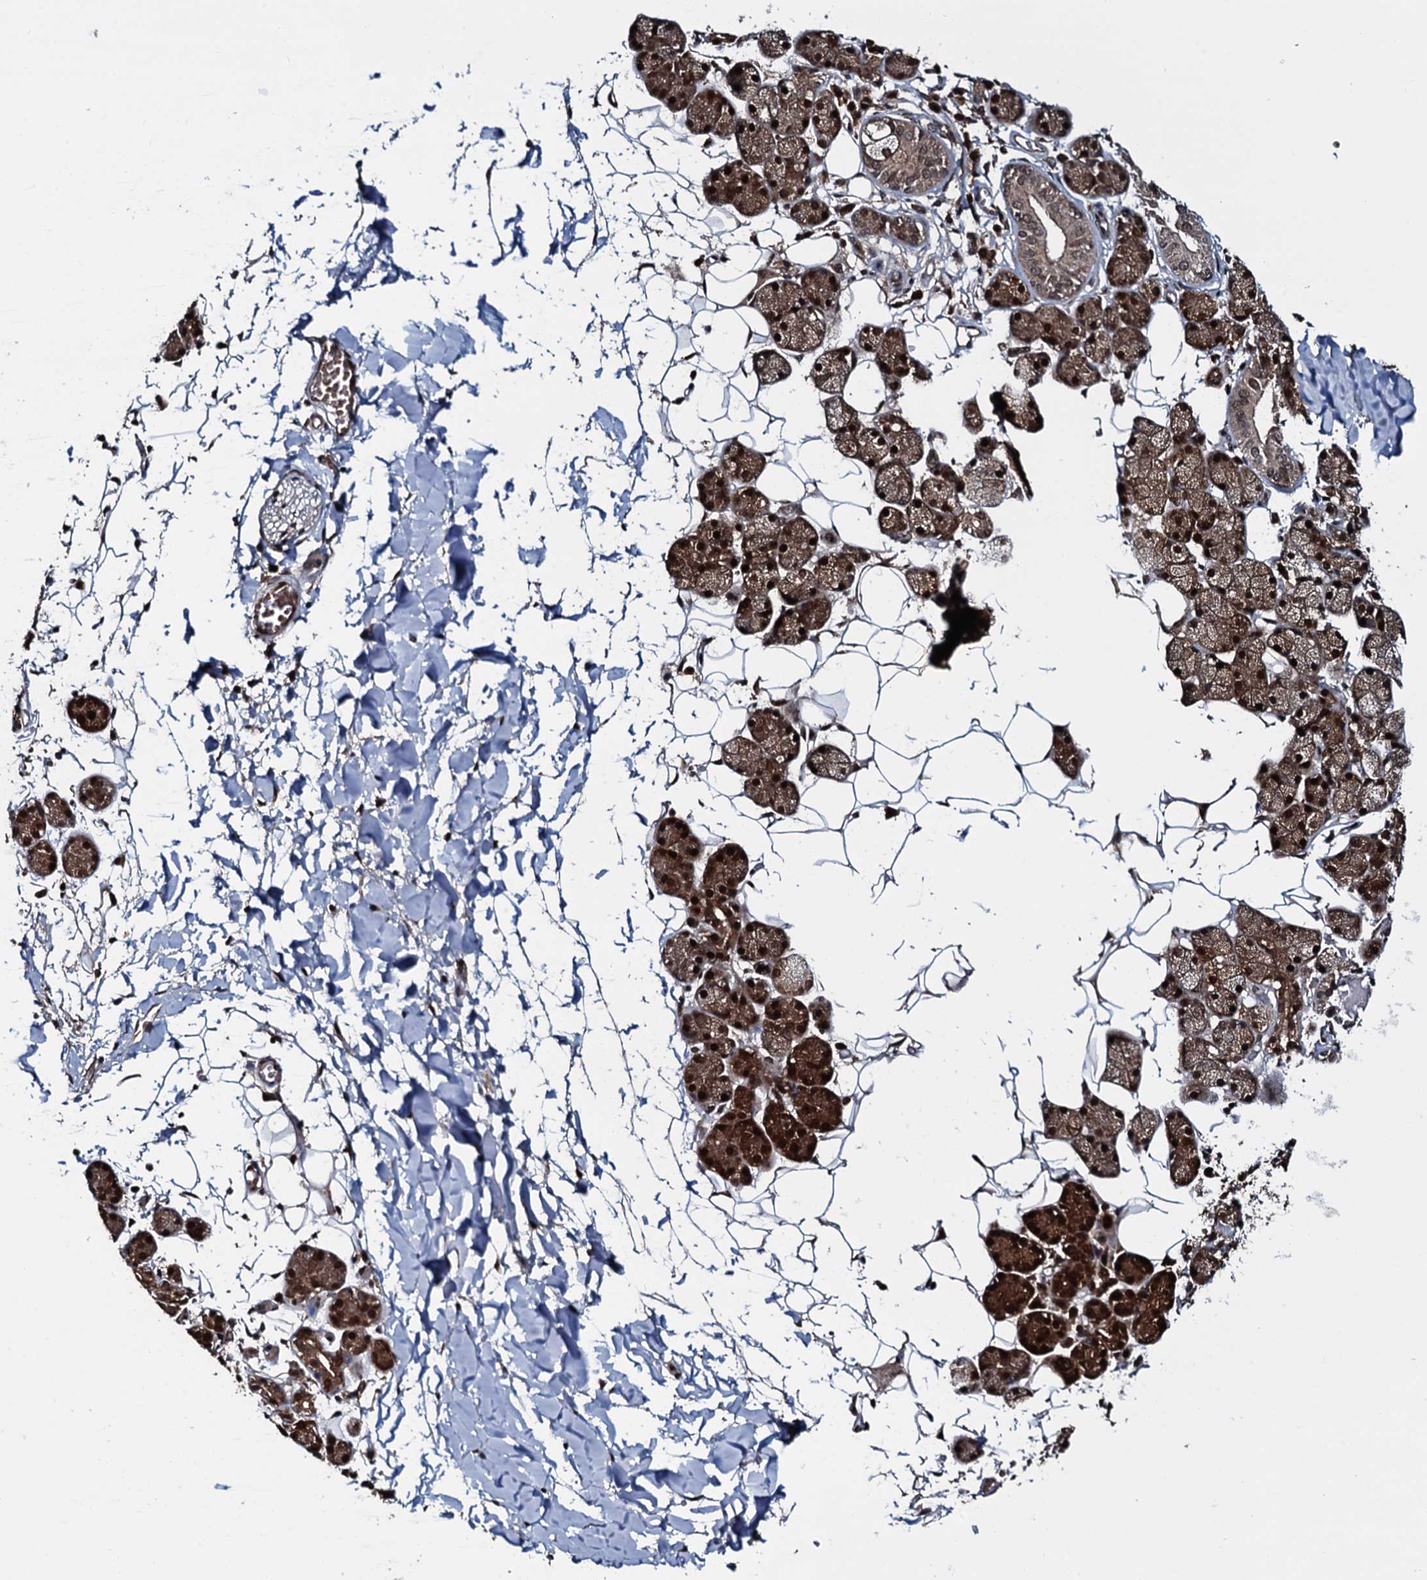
{"staining": {"intensity": "strong", "quantity": ">75%", "location": "cytoplasmic/membranous,nuclear"}, "tissue": "salivary gland", "cell_type": "Glandular cells", "image_type": "normal", "snomed": [{"axis": "morphology", "description": "Normal tissue, NOS"}, {"axis": "topography", "description": "Salivary gland"}], "caption": "Immunohistochemistry (IHC) (DAB (3,3'-diaminobenzidine)) staining of unremarkable salivary gland displays strong cytoplasmic/membranous,nuclear protein positivity in approximately >75% of glandular cells. The staining was performed using DAB (3,3'-diaminobenzidine) to visualize the protein expression in brown, while the nuclei were stained in blue with hematoxylin (Magnification: 20x).", "gene": "HDDC3", "patient": {"sex": "female", "age": 33}}